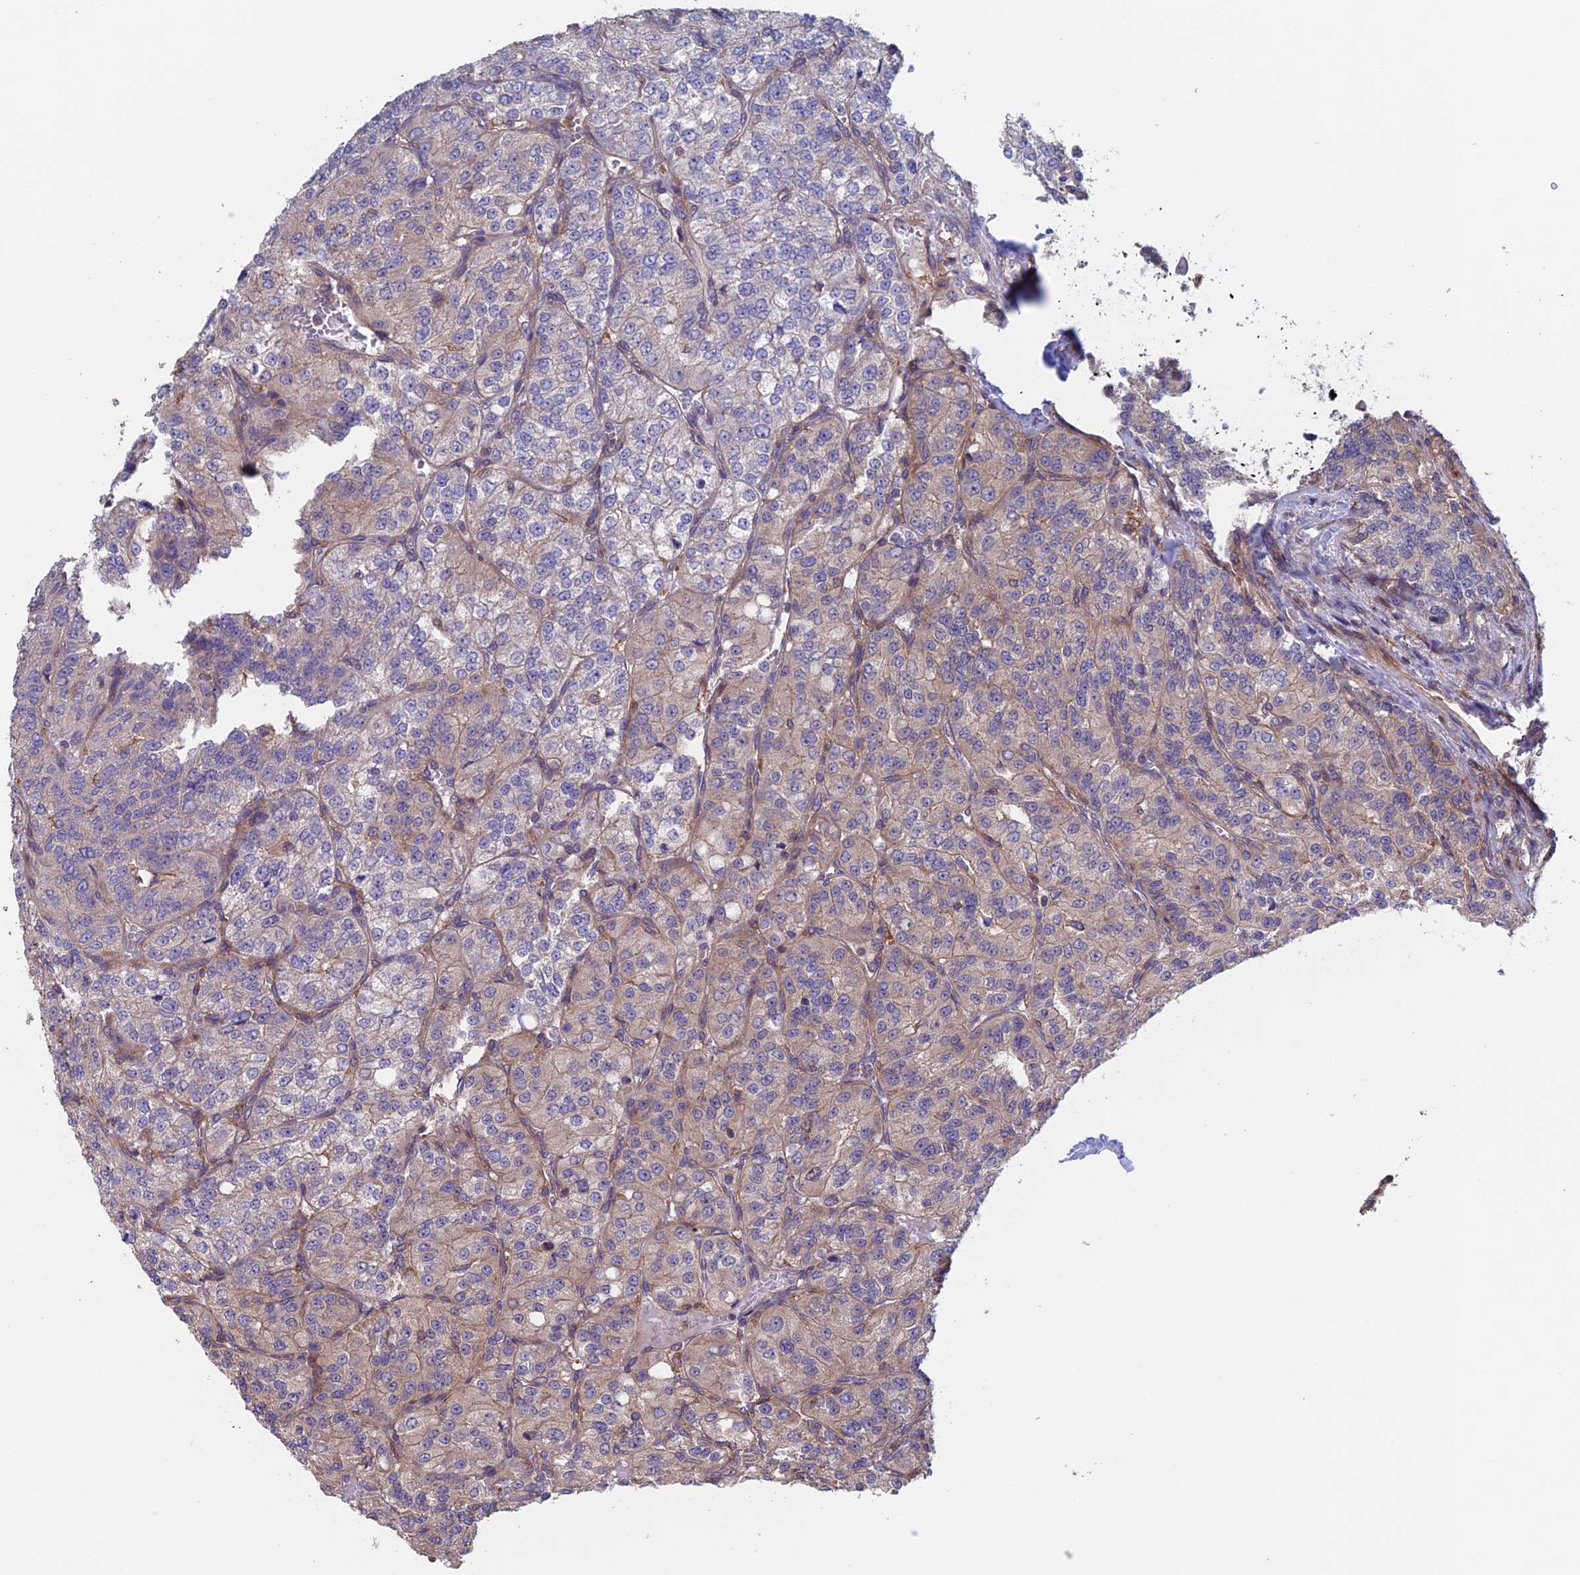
{"staining": {"intensity": "weak", "quantity": "25%-75%", "location": "cytoplasmic/membranous"}, "tissue": "renal cancer", "cell_type": "Tumor cells", "image_type": "cancer", "snomed": [{"axis": "morphology", "description": "Adenocarcinoma, NOS"}, {"axis": "topography", "description": "Kidney"}], "caption": "Immunohistochemistry (IHC) (DAB (3,3'-diaminobenzidine)) staining of renal adenocarcinoma reveals weak cytoplasmic/membranous protein staining in about 25%-75% of tumor cells.", "gene": "NUDT16L1", "patient": {"sex": "female", "age": 63}}